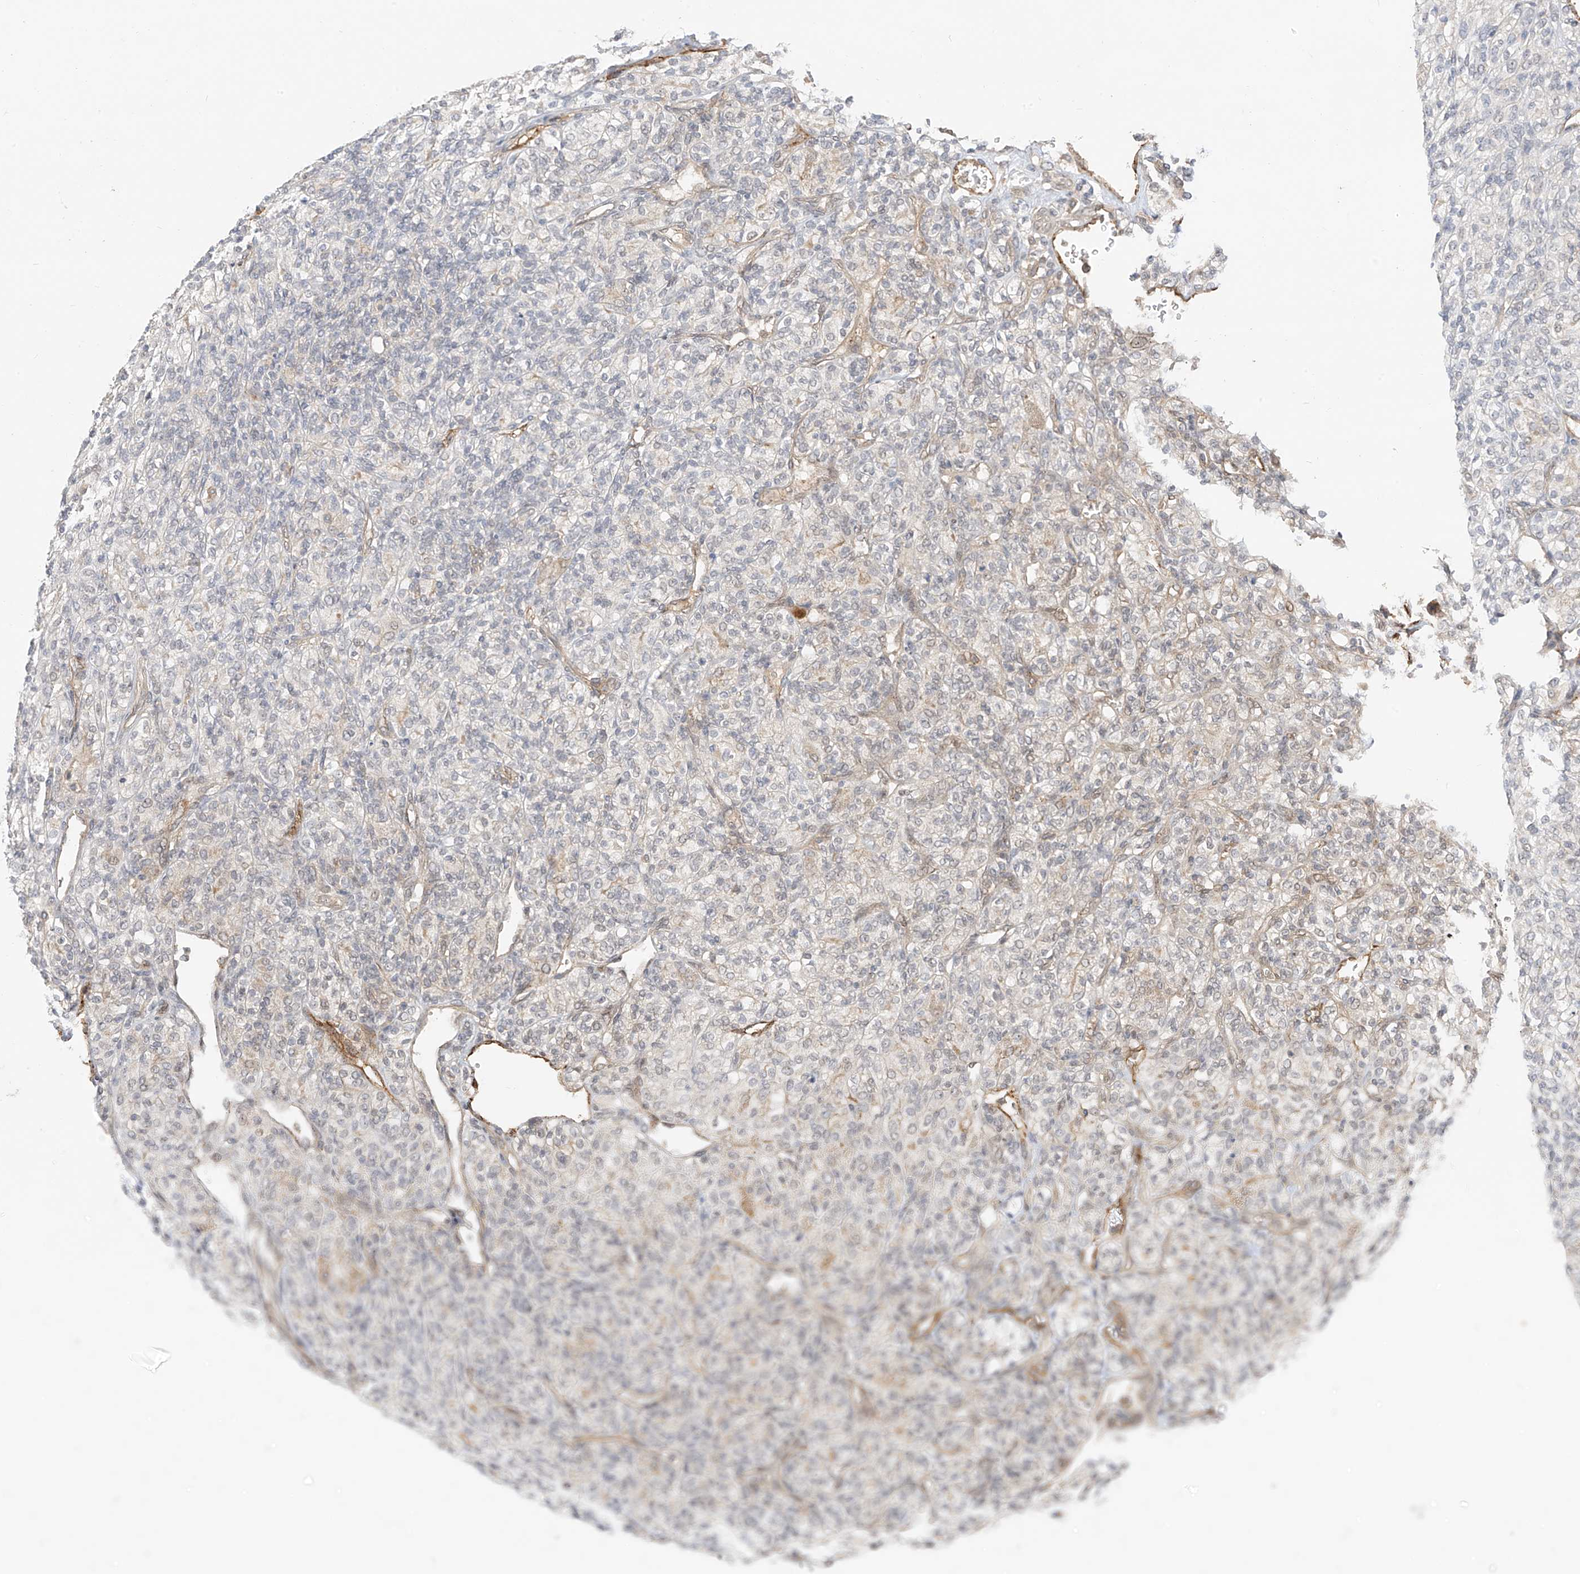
{"staining": {"intensity": "negative", "quantity": "none", "location": "none"}, "tissue": "renal cancer", "cell_type": "Tumor cells", "image_type": "cancer", "snomed": [{"axis": "morphology", "description": "Adenocarcinoma, NOS"}, {"axis": "topography", "description": "Kidney"}], "caption": "The IHC micrograph has no significant expression in tumor cells of adenocarcinoma (renal) tissue.", "gene": "MRTFA", "patient": {"sex": "male", "age": 77}}